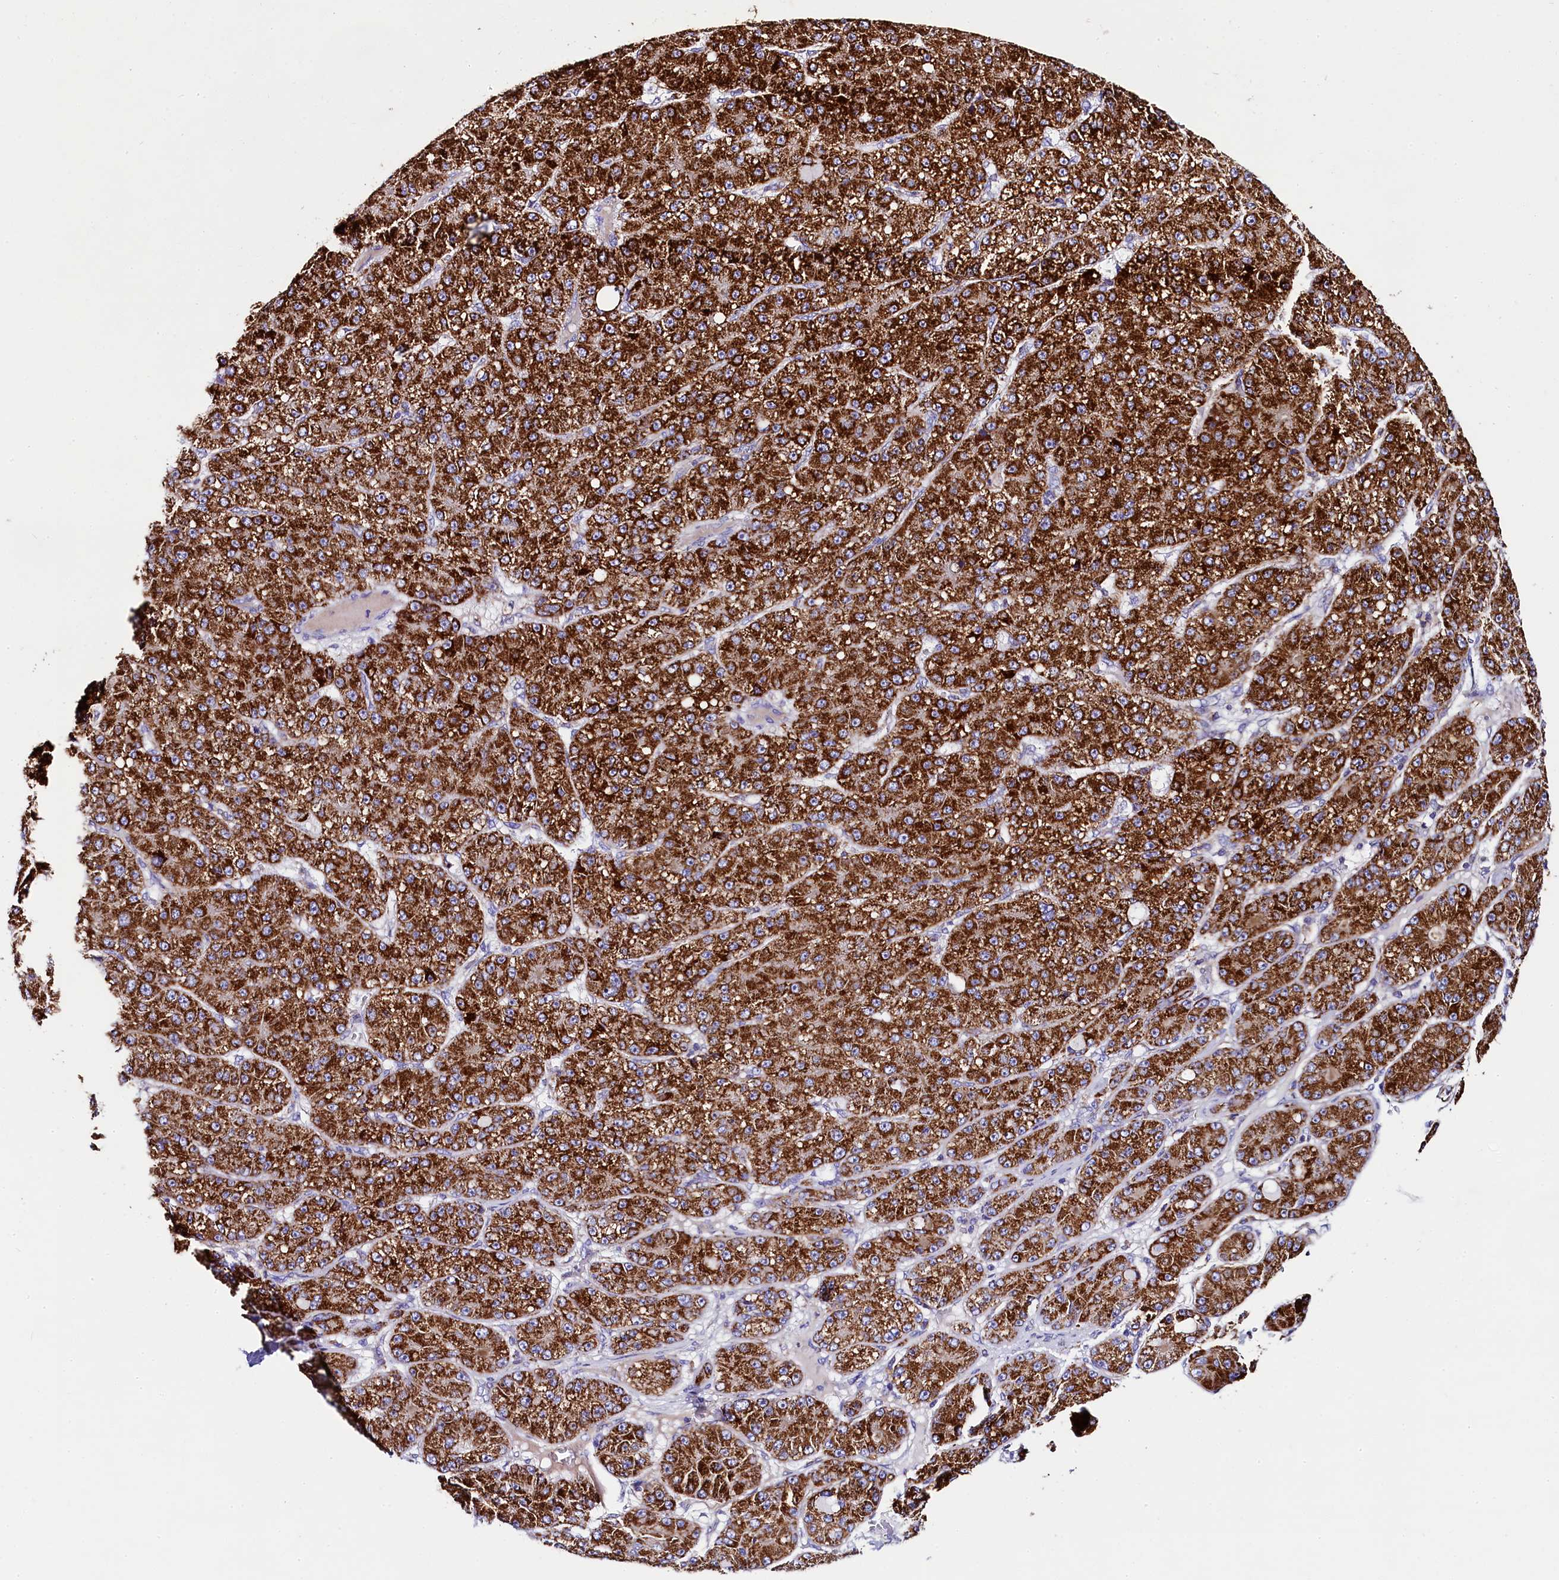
{"staining": {"intensity": "strong", "quantity": ">75%", "location": "cytoplasmic/membranous"}, "tissue": "liver cancer", "cell_type": "Tumor cells", "image_type": "cancer", "snomed": [{"axis": "morphology", "description": "Carcinoma, Hepatocellular, NOS"}, {"axis": "topography", "description": "Liver"}], "caption": "Protein expression analysis of liver hepatocellular carcinoma shows strong cytoplasmic/membranous positivity in approximately >75% of tumor cells.", "gene": "CLYBL", "patient": {"sex": "male", "age": 67}}